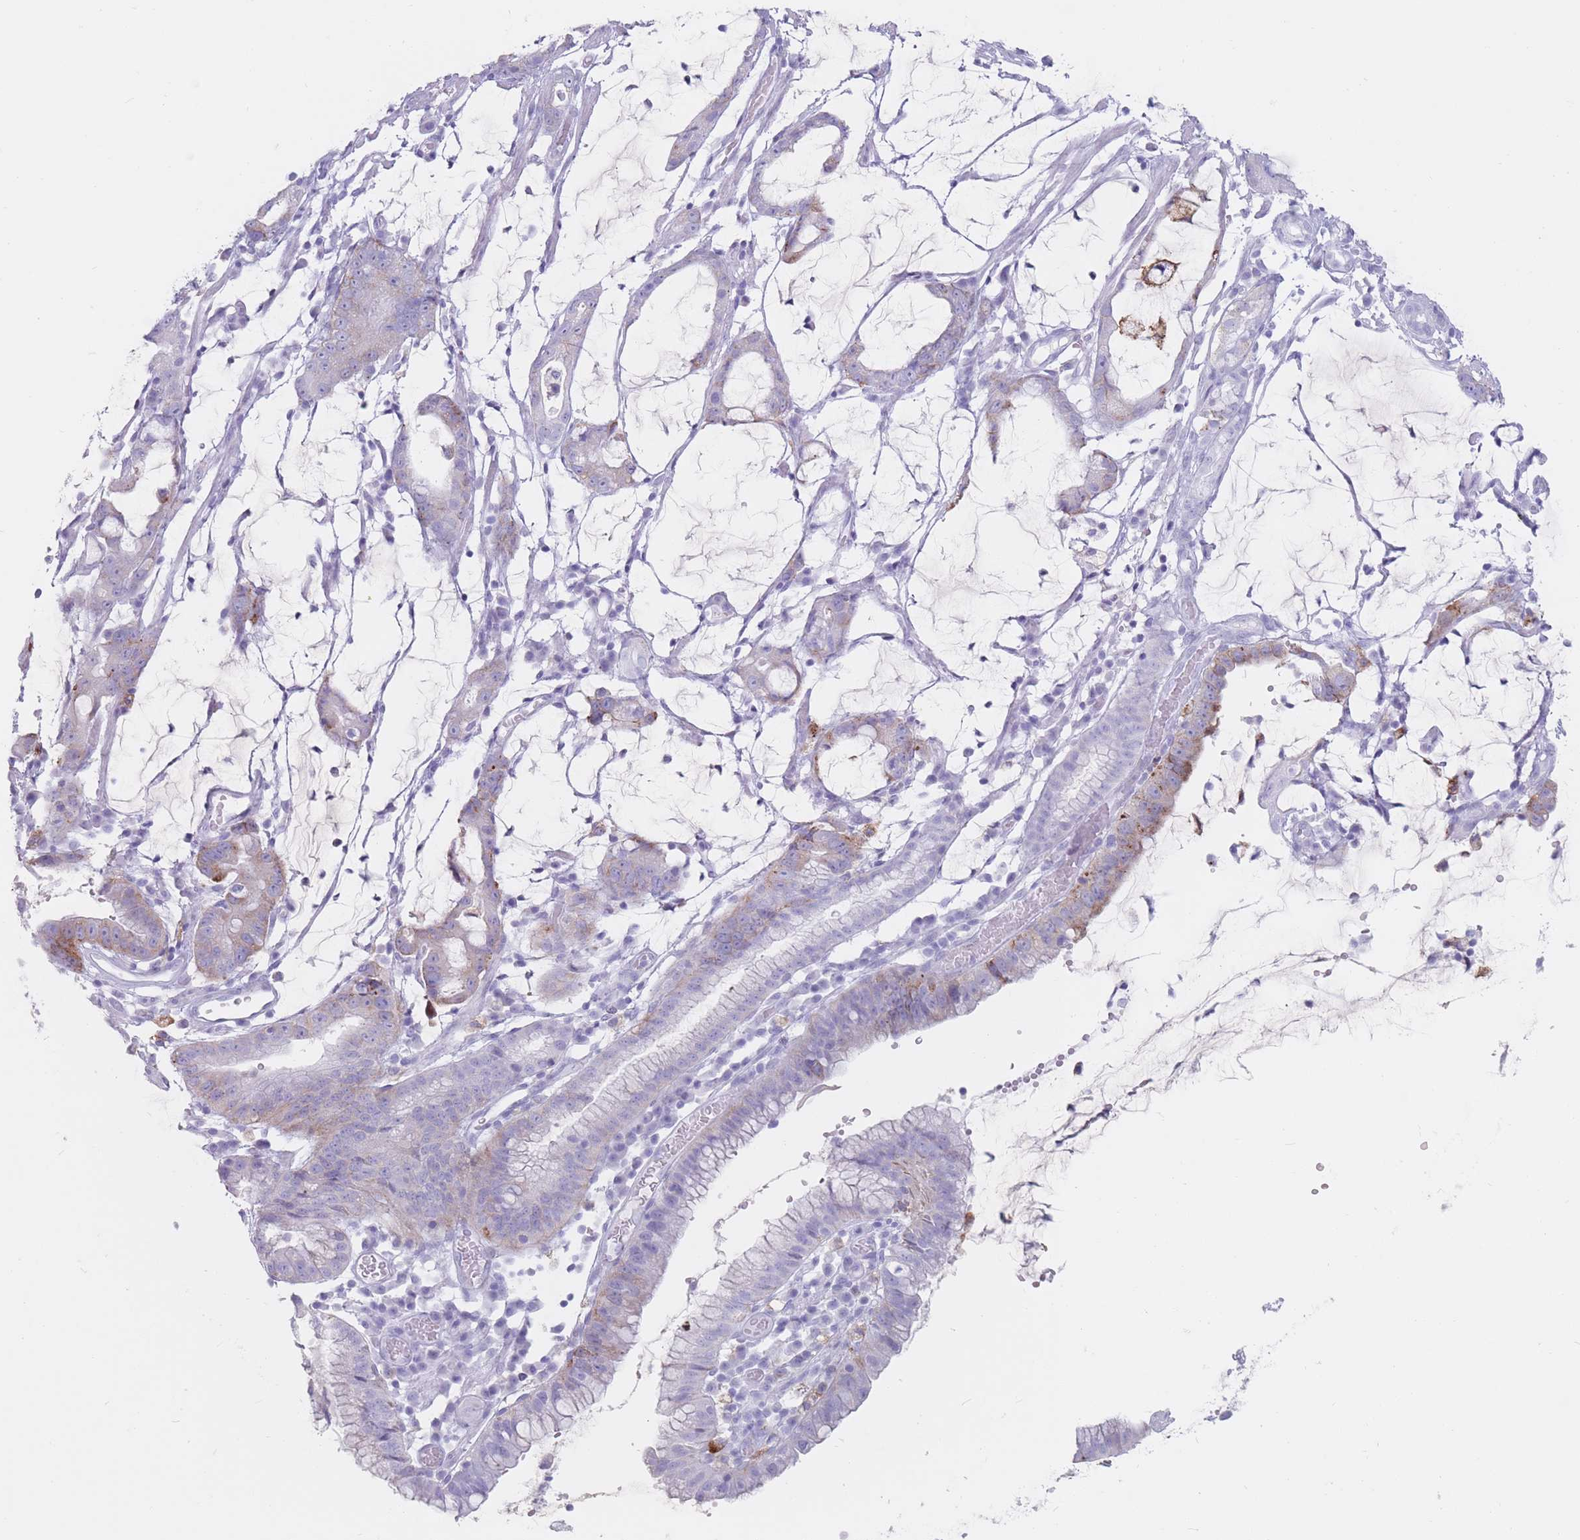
{"staining": {"intensity": "moderate", "quantity": "<25%", "location": "cytoplasmic/membranous"}, "tissue": "stomach cancer", "cell_type": "Tumor cells", "image_type": "cancer", "snomed": [{"axis": "morphology", "description": "Adenocarcinoma, NOS"}, {"axis": "topography", "description": "Stomach"}], "caption": "An image of adenocarcinoma (stomach) stained for a protein displays moderate cytoplasmic/membranous brown staining in tumor cells. Nuclei are stained in blue.", "gene": "ST3GAL5", "patient": {"sex": "male", "age": 55}}